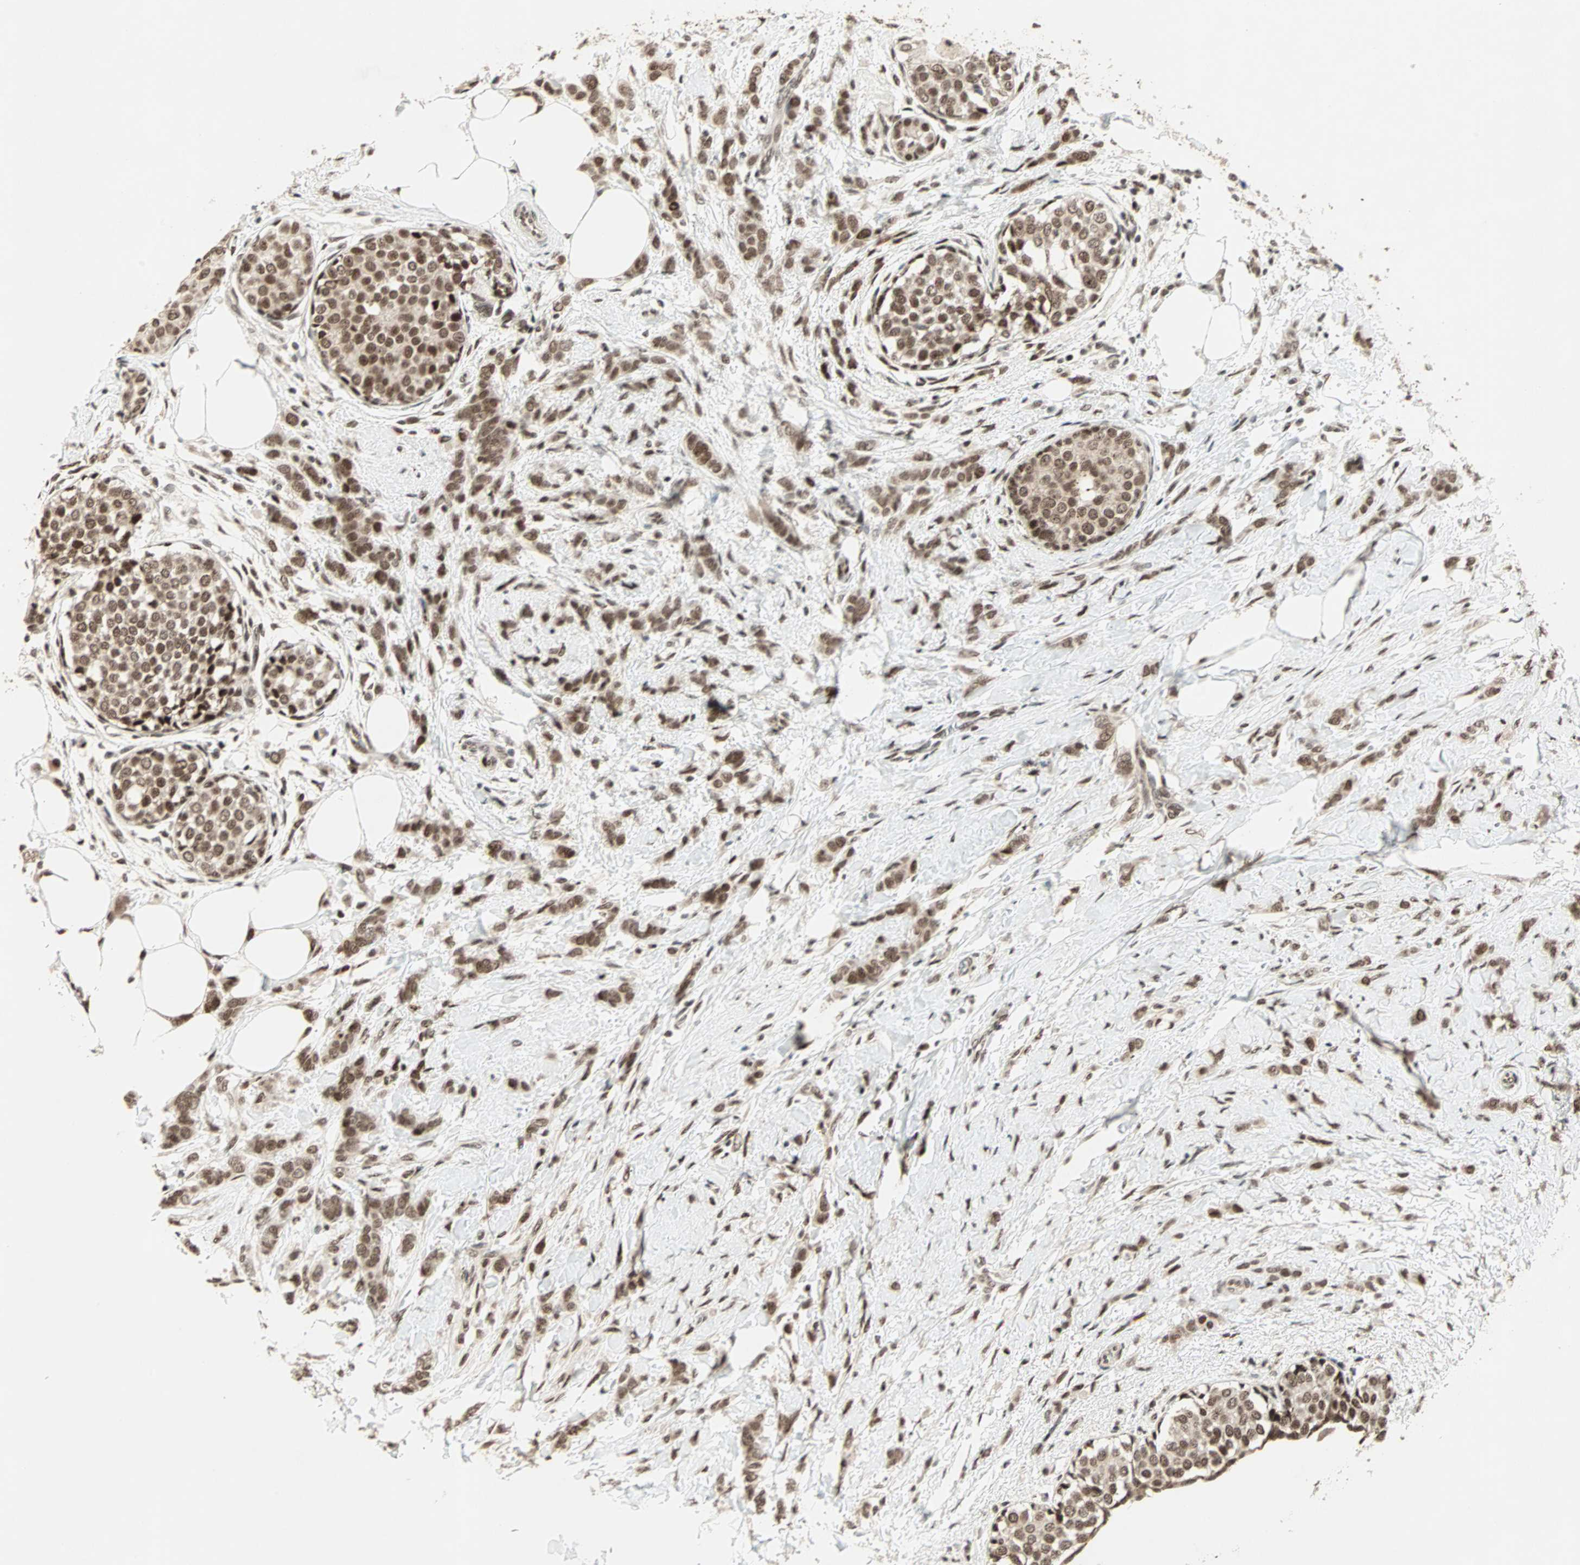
{"staining": {"intensity": "moderate", "quantity": ">75%", "location": "nuclear"}, "tissue": "breast cancer", "cell_type": "Tumor cells", "image_type": "cancer", "snomed": [{"axis": "morphology", "description": "Lobular carcinoma, in situ"}, {"axis": "morphology", "description": "Lobular carcinoma"}, {"axis": "topography", "description": "Breast"}], "caption": "There is medium levels of moderate nuclear staining in tumor cells of breast cancer, as demonstrated by immunohistochemical staining (brown color).", "gene": "MDC1", "patient": {"sex": "female", "age": 41}}